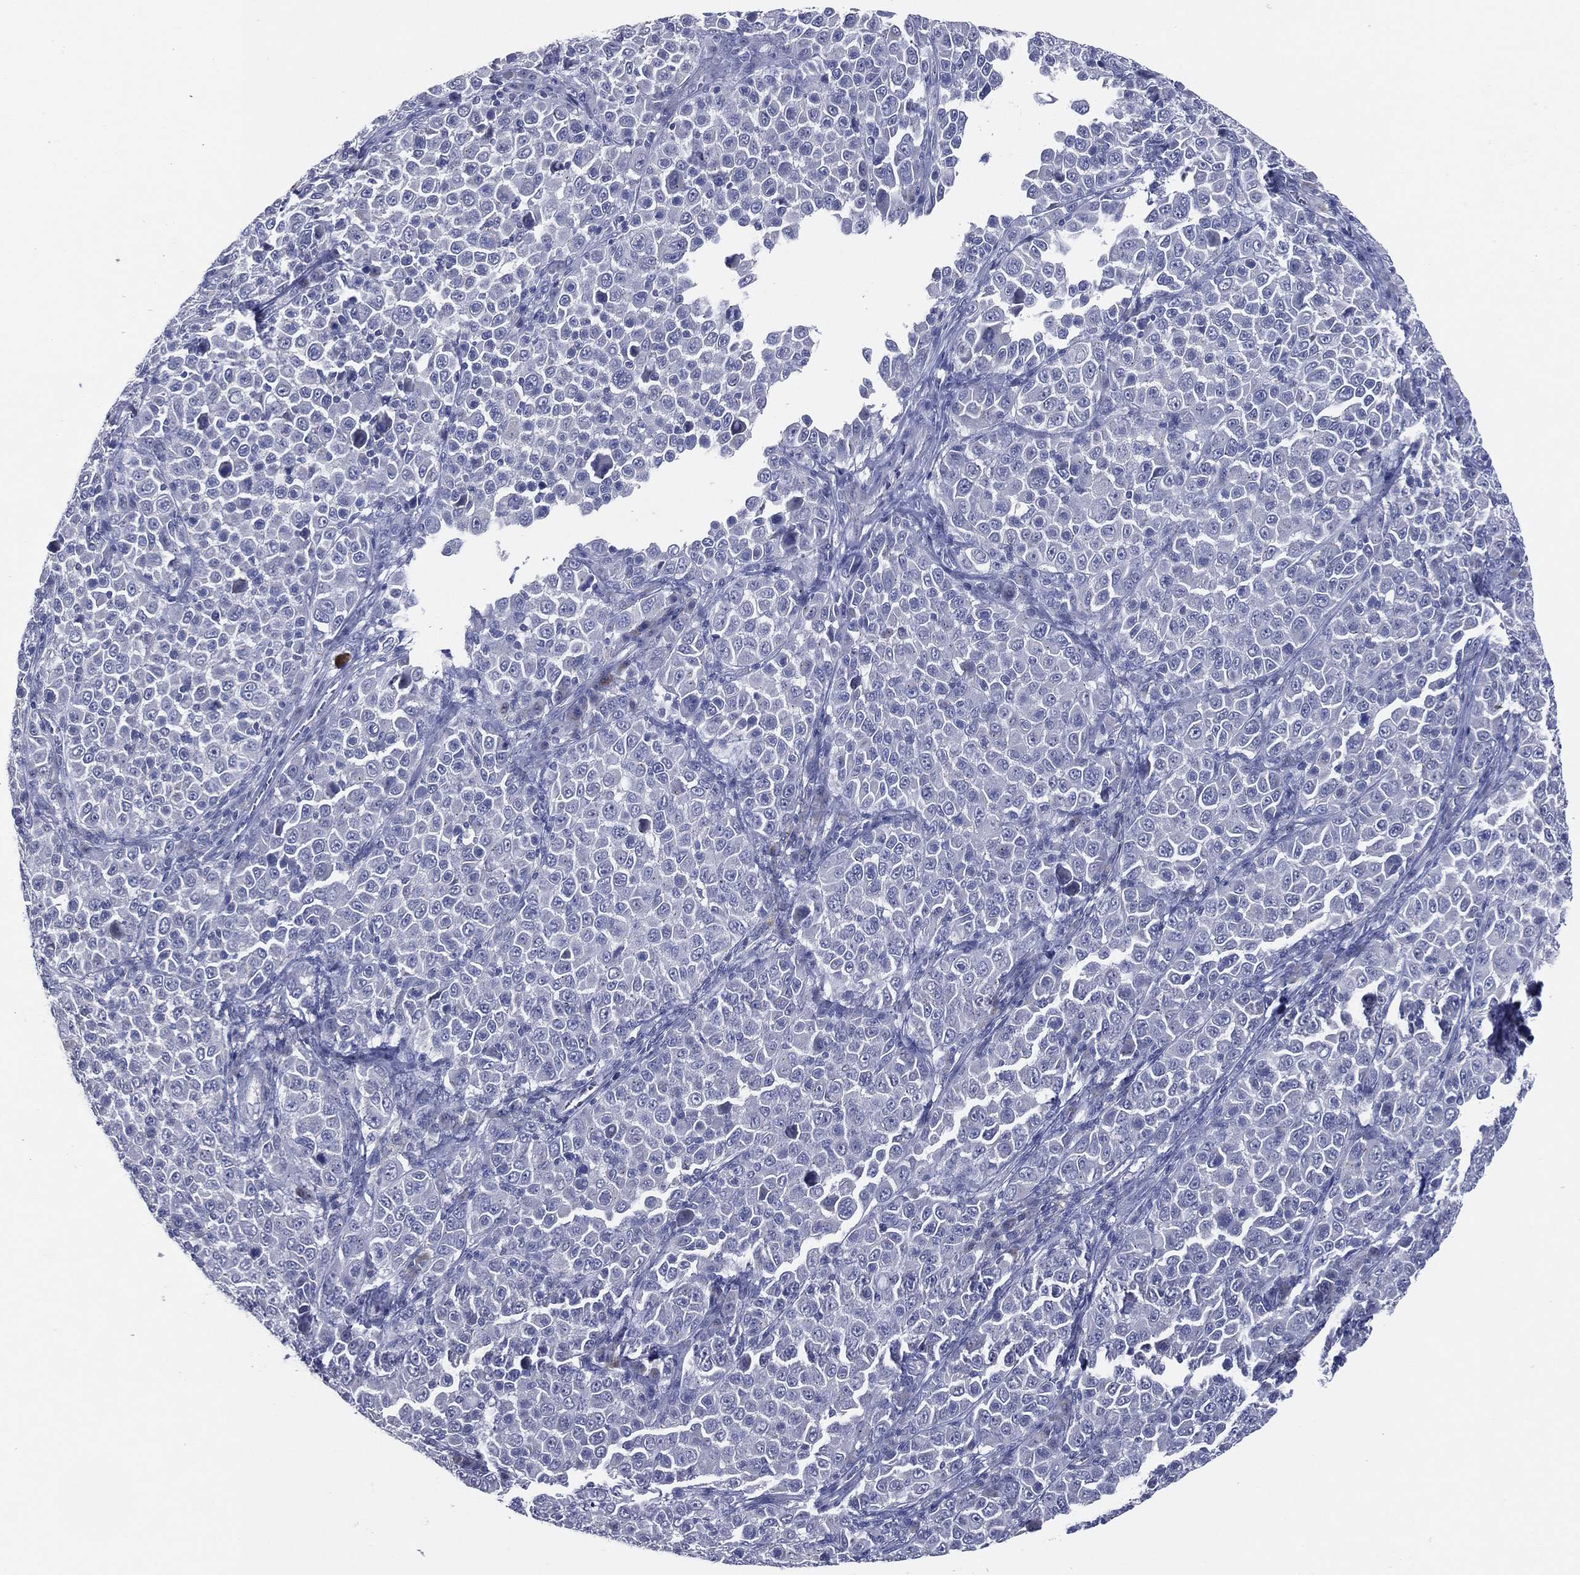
{"staining": {"intensity": "negative", "quantity": "none", "location": "none"}, "tissue": "melanoma", "cell_type": "Tumor cells", "image_type": "cancer", "snomed": [{"axis": "morphology", "description": "Malignant melanoma, NOS"}, {"axis": "topography", "description": "Skin"}], "caption": "DAB immunohistochemical staining of melanoma exhibits no significant positivity in tumor cells. (Brightfield microscopy of DAB (3,3'-diaminobenzidine) IHC at high magnification).", "gene": "SLC13A4", "patient": {"sex": "female", "age": 57}}